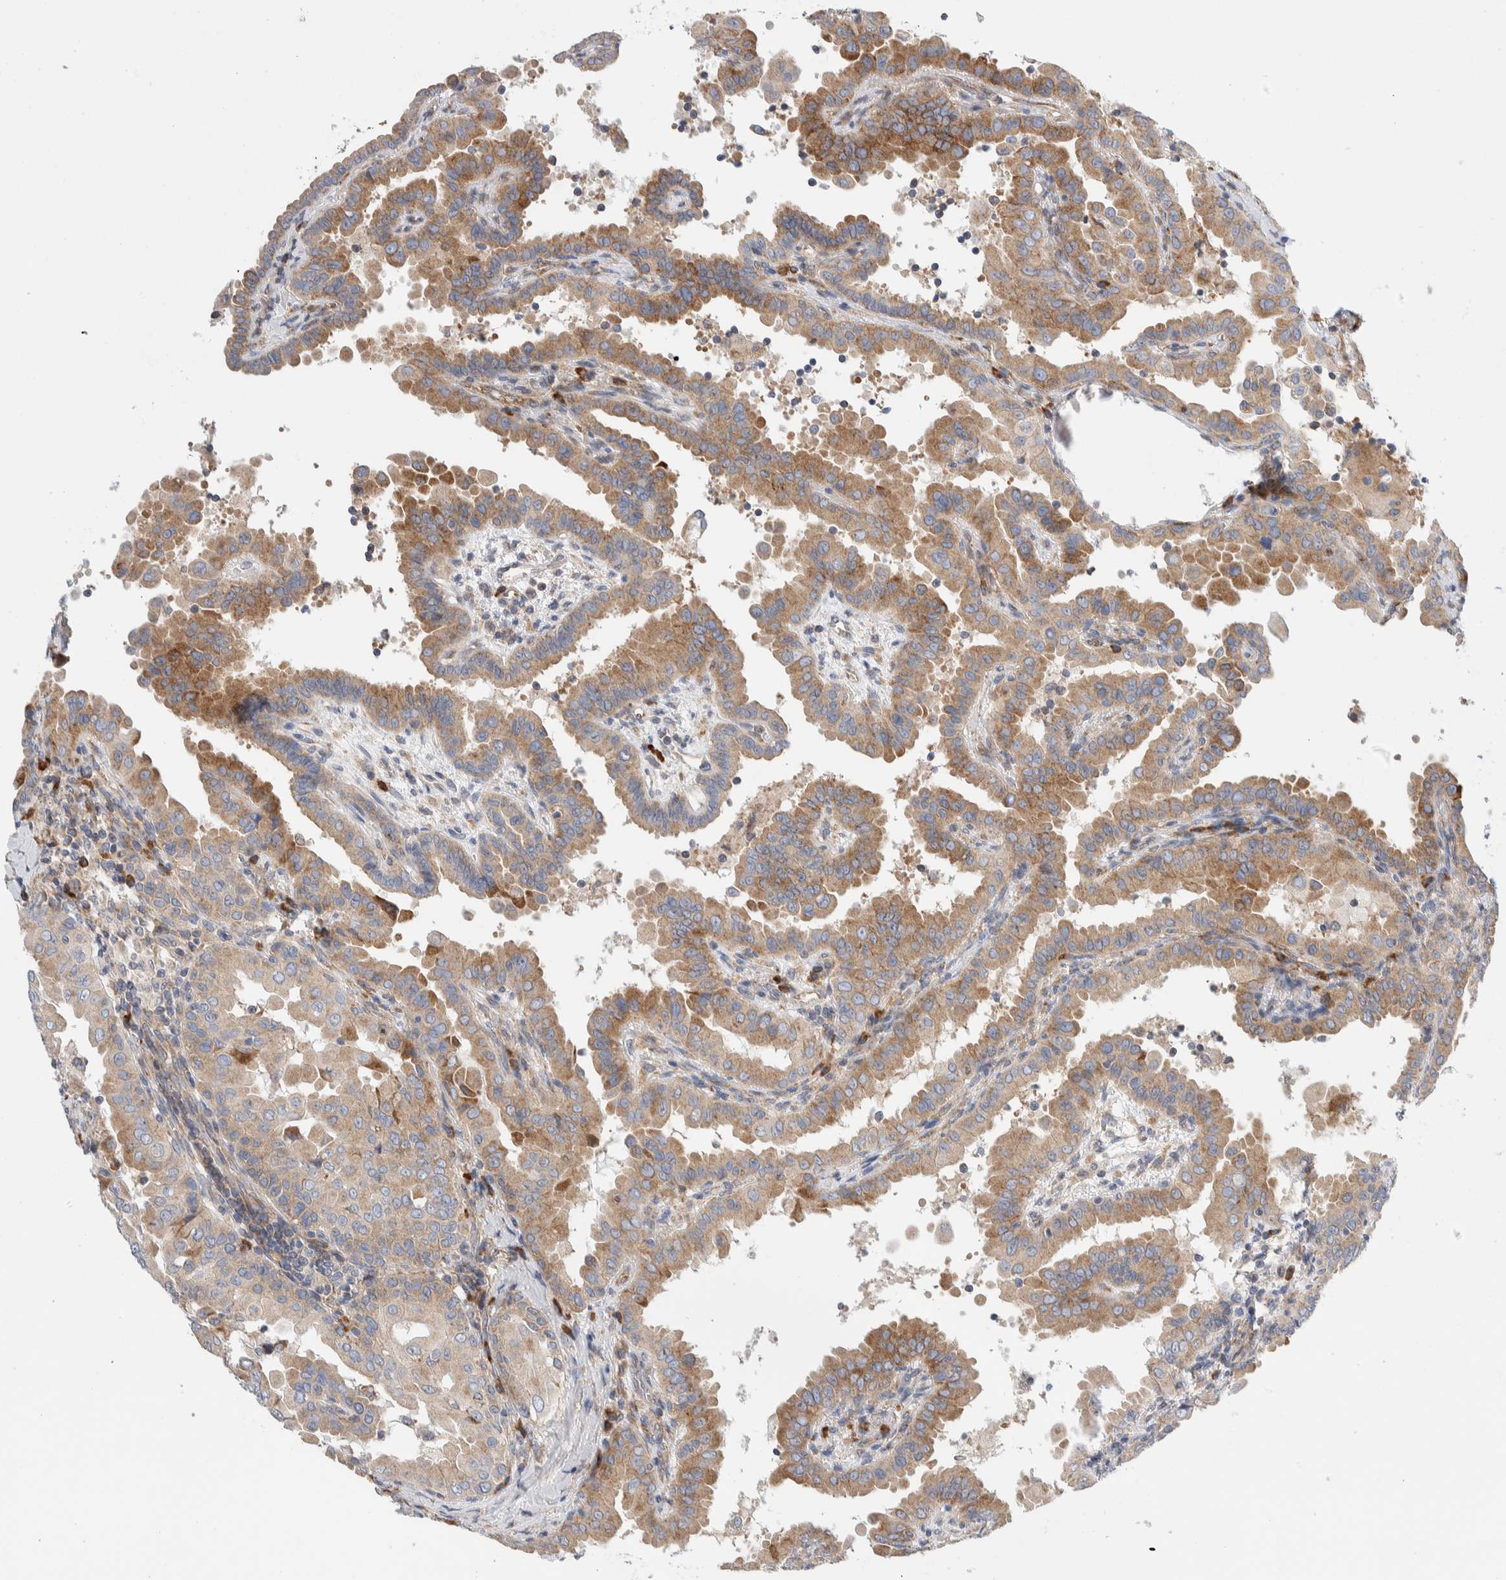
{"staining": {"intensity": "moderate", "quantity": ">75%", "location": "cytoplasmic/membranous"}, "tissue": "thyroid cancer", "cell_type": "Tumor cells", "image_type": "cancer", "snomed": [{"axis": "morphology", "description": "Papillary adenocarcinoma, NOS"}, {"axis": "topography", "description": "Thyroid gland"}], "caption": "Tumor cells show moderate cytoplasmic/membranous staining in about >75% of cells in thyroid papillary adenocarcinoma.", "gene": "RACK1", "patient": {"sex": "male", "age": 33}}